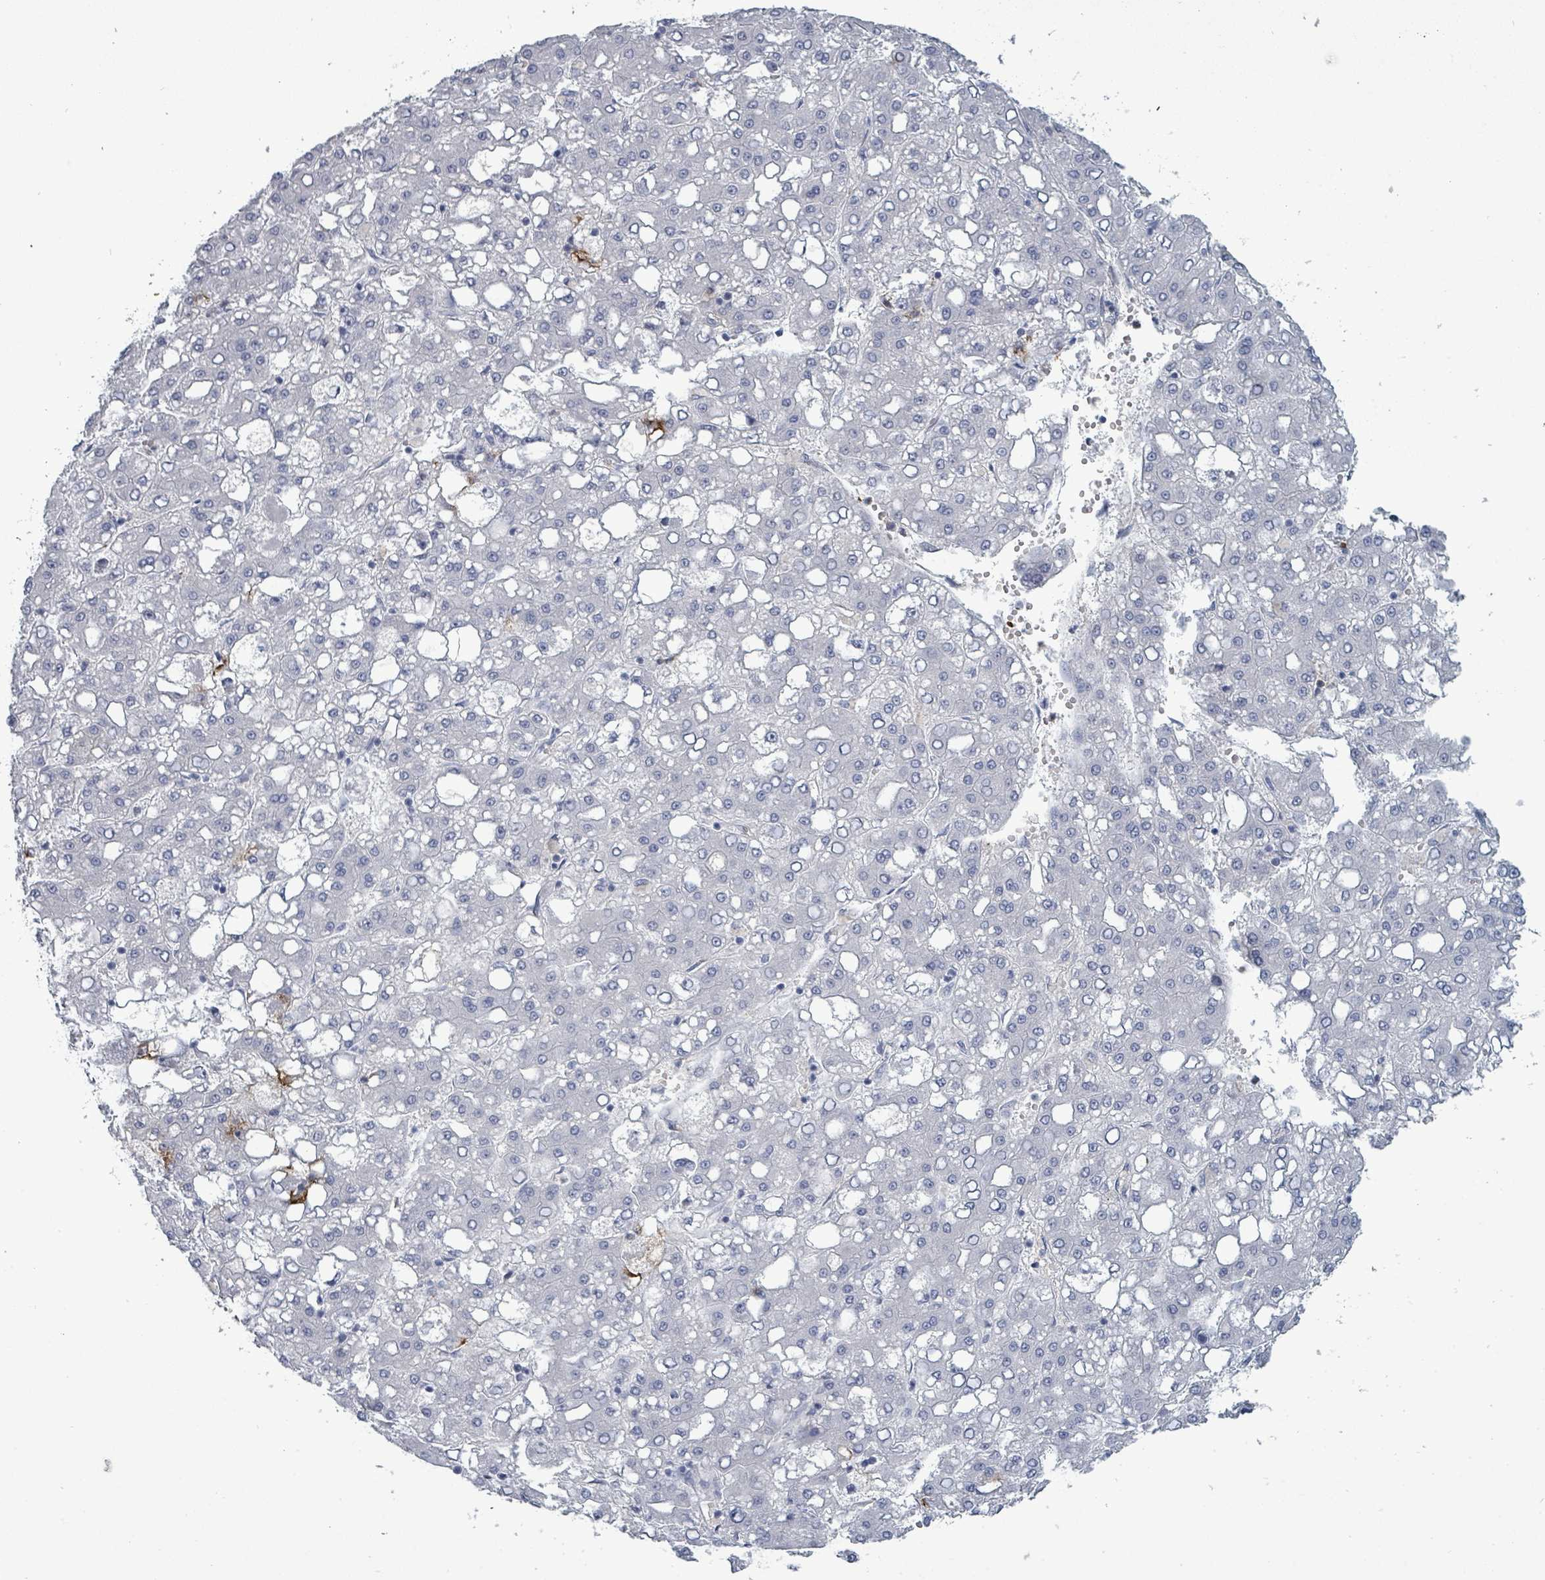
{"staining": {"intensity": "negative", "quantity": "none", "location": "none"}, "tissue": "liver cancer", "cell_type": "Tumor cells", "image_type": "cancer", "snomed": [{"axis": "morphology", "description": "Carcinoma, Hepatocellular, NOS"}, {"axis": "topography", "description": "Liver"}], "caption": "There is no significant positivity in tumor cells of liver cancer. (Brightfield microscopy of DAB immunohistochemistry at high magnification).", "gene": "NDST2", "patient": {"sex": "male", "age": 65}}